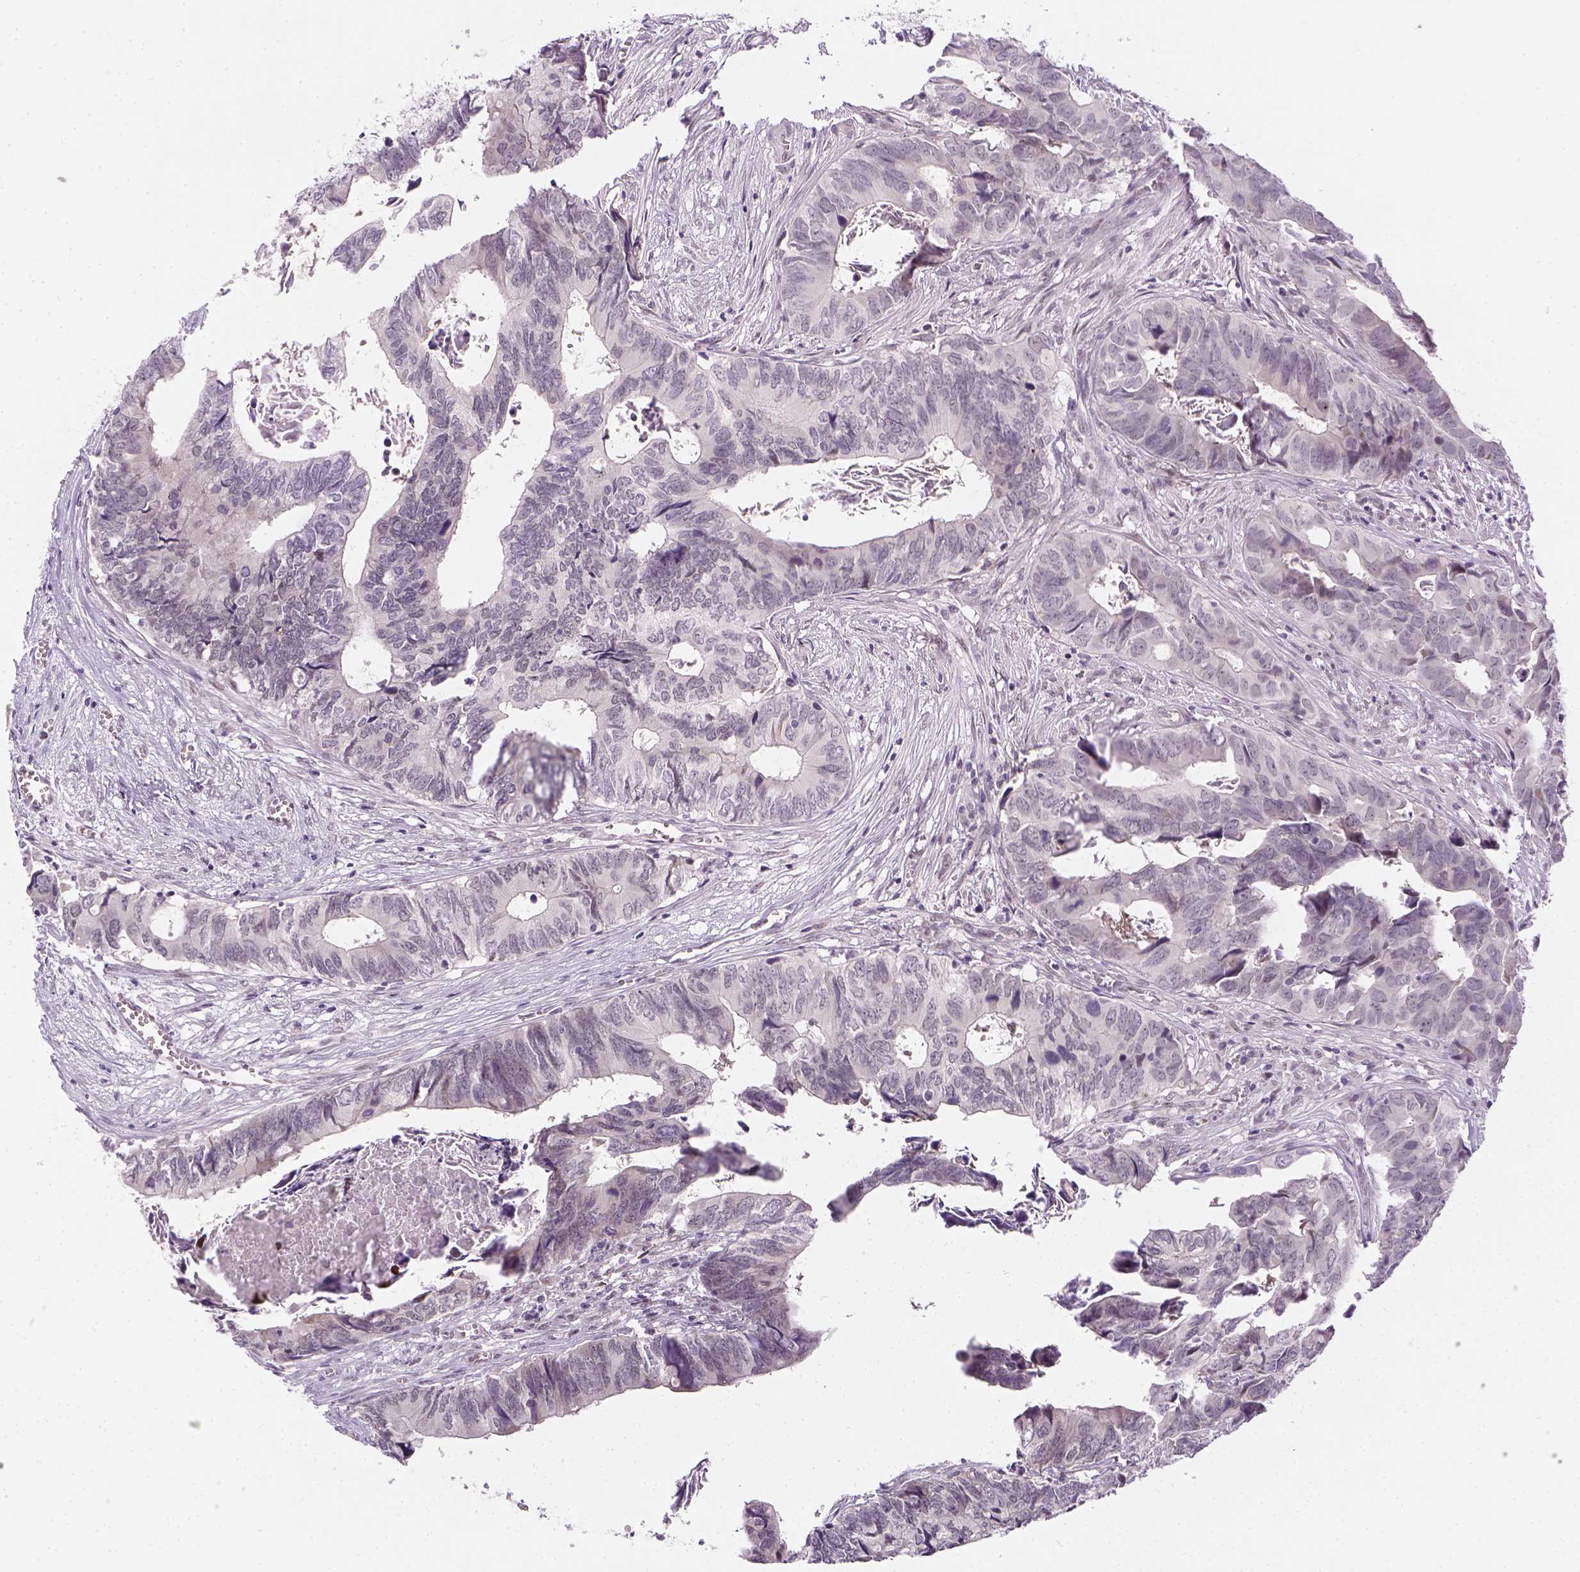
{"staining": {"intensity": "negative", "quantity": "none", "location": "none"}, "tissue": "colorectal cancer", "cell_type": "Tumor cells", "image_type": "cancer", "snomed": [{"axis": "morphology", "description": "Adenocarcinoma, NOS"}, {"axis": "topography", "description": "Colon"}], "caption": "Immunohistochemistry of colorectal adenocarcinoma demonstrates no expression in tumor cells.", "gene": "MAGEB3", "patient": {"sex": "female", "age": 82}}